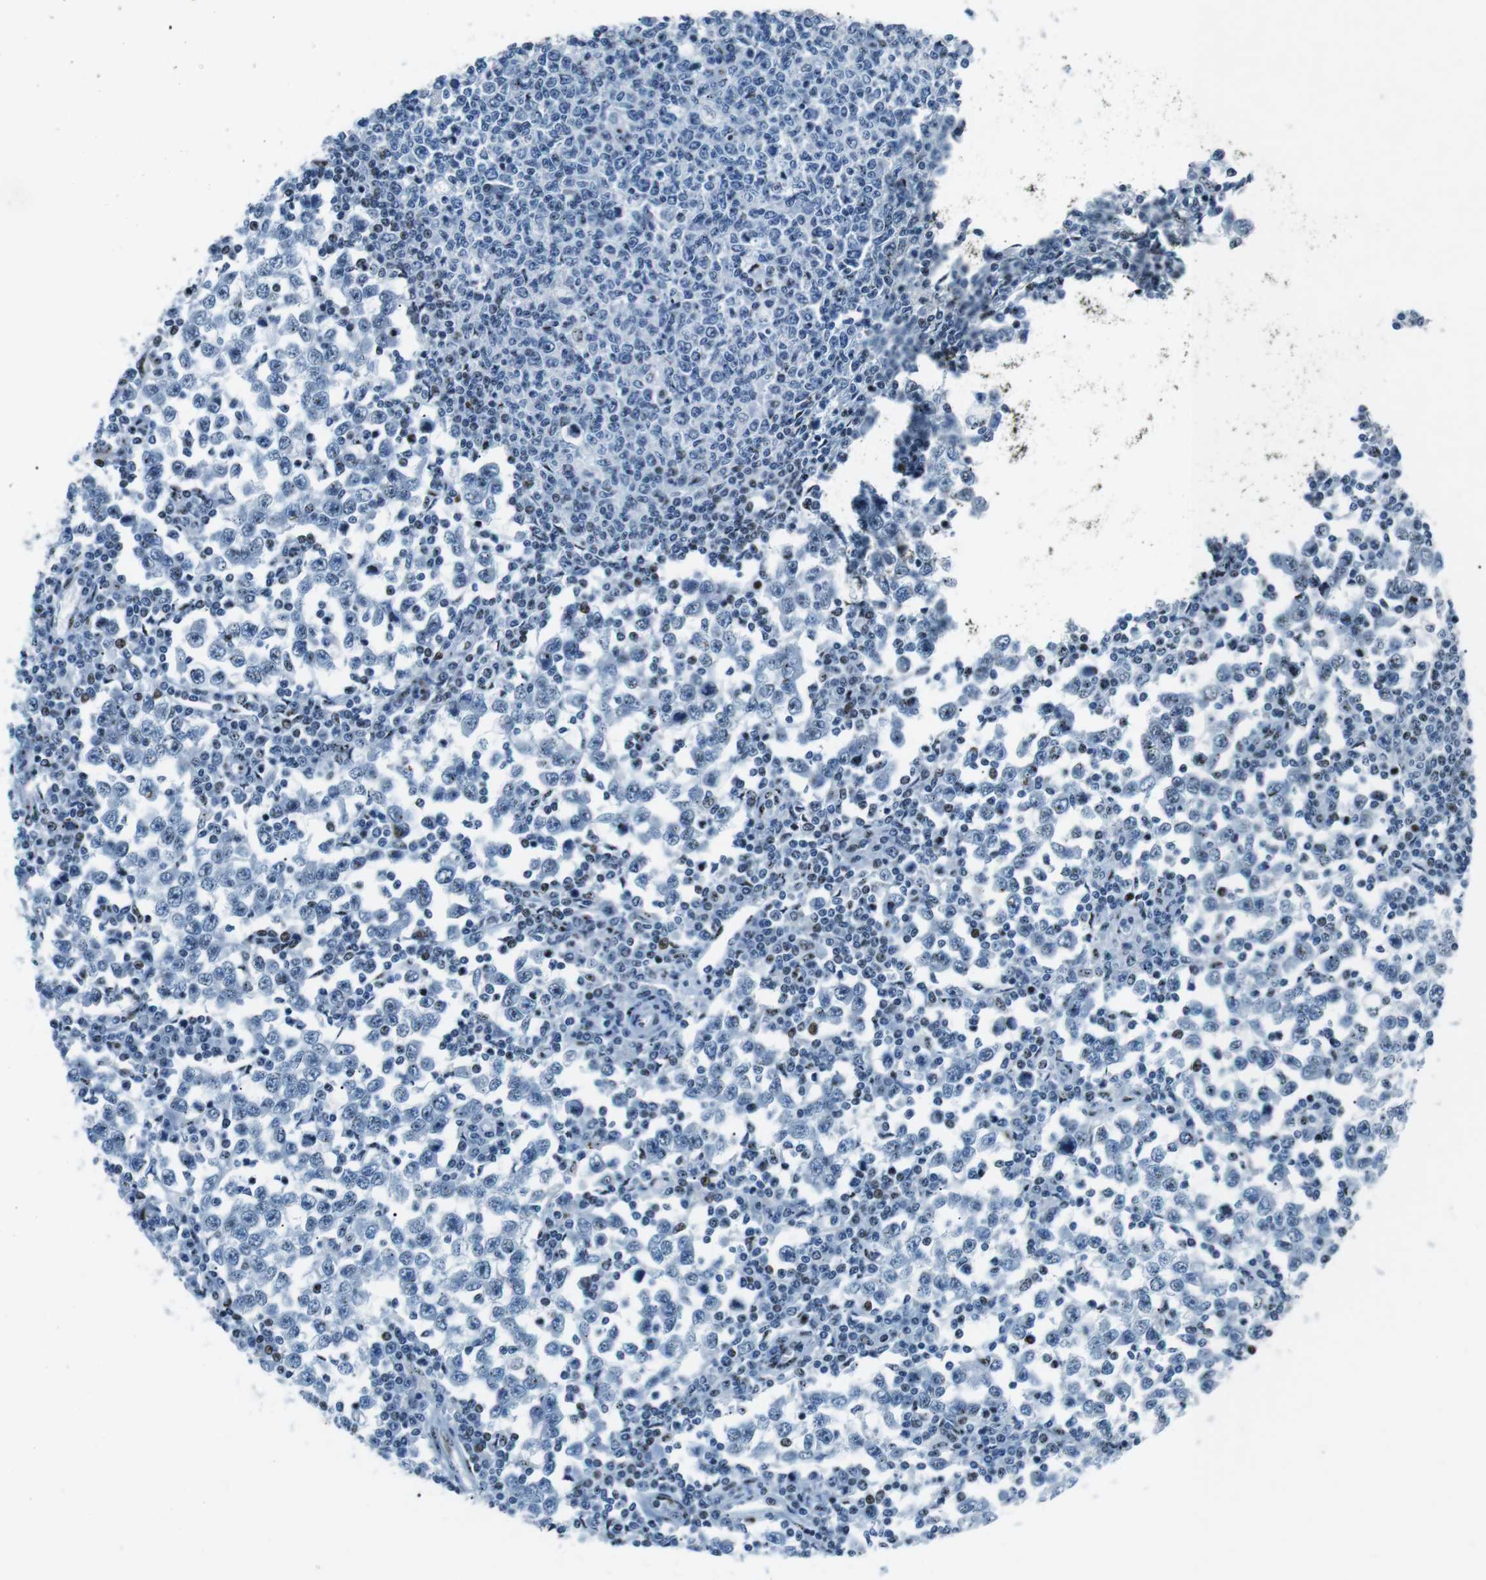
{"staining": {"intensity": "negative", "quantity": "none", "location": "none"}, "tissue": "testis cancer", "cell_type": "Tumor cells", "image_type": "cancer", "snomed": [{"axis": "morphology", "description": "Seminoma, NOS"}, {"axis": "topography", "description": "Testis"}], "caption": "Immunohistochemistry (IHC) image of human testis seminoma stained for a protein (brown), which exhibits no expression in tumor cells.", "gene": "PML", "patient": {"sex": "male", "age": 65}}